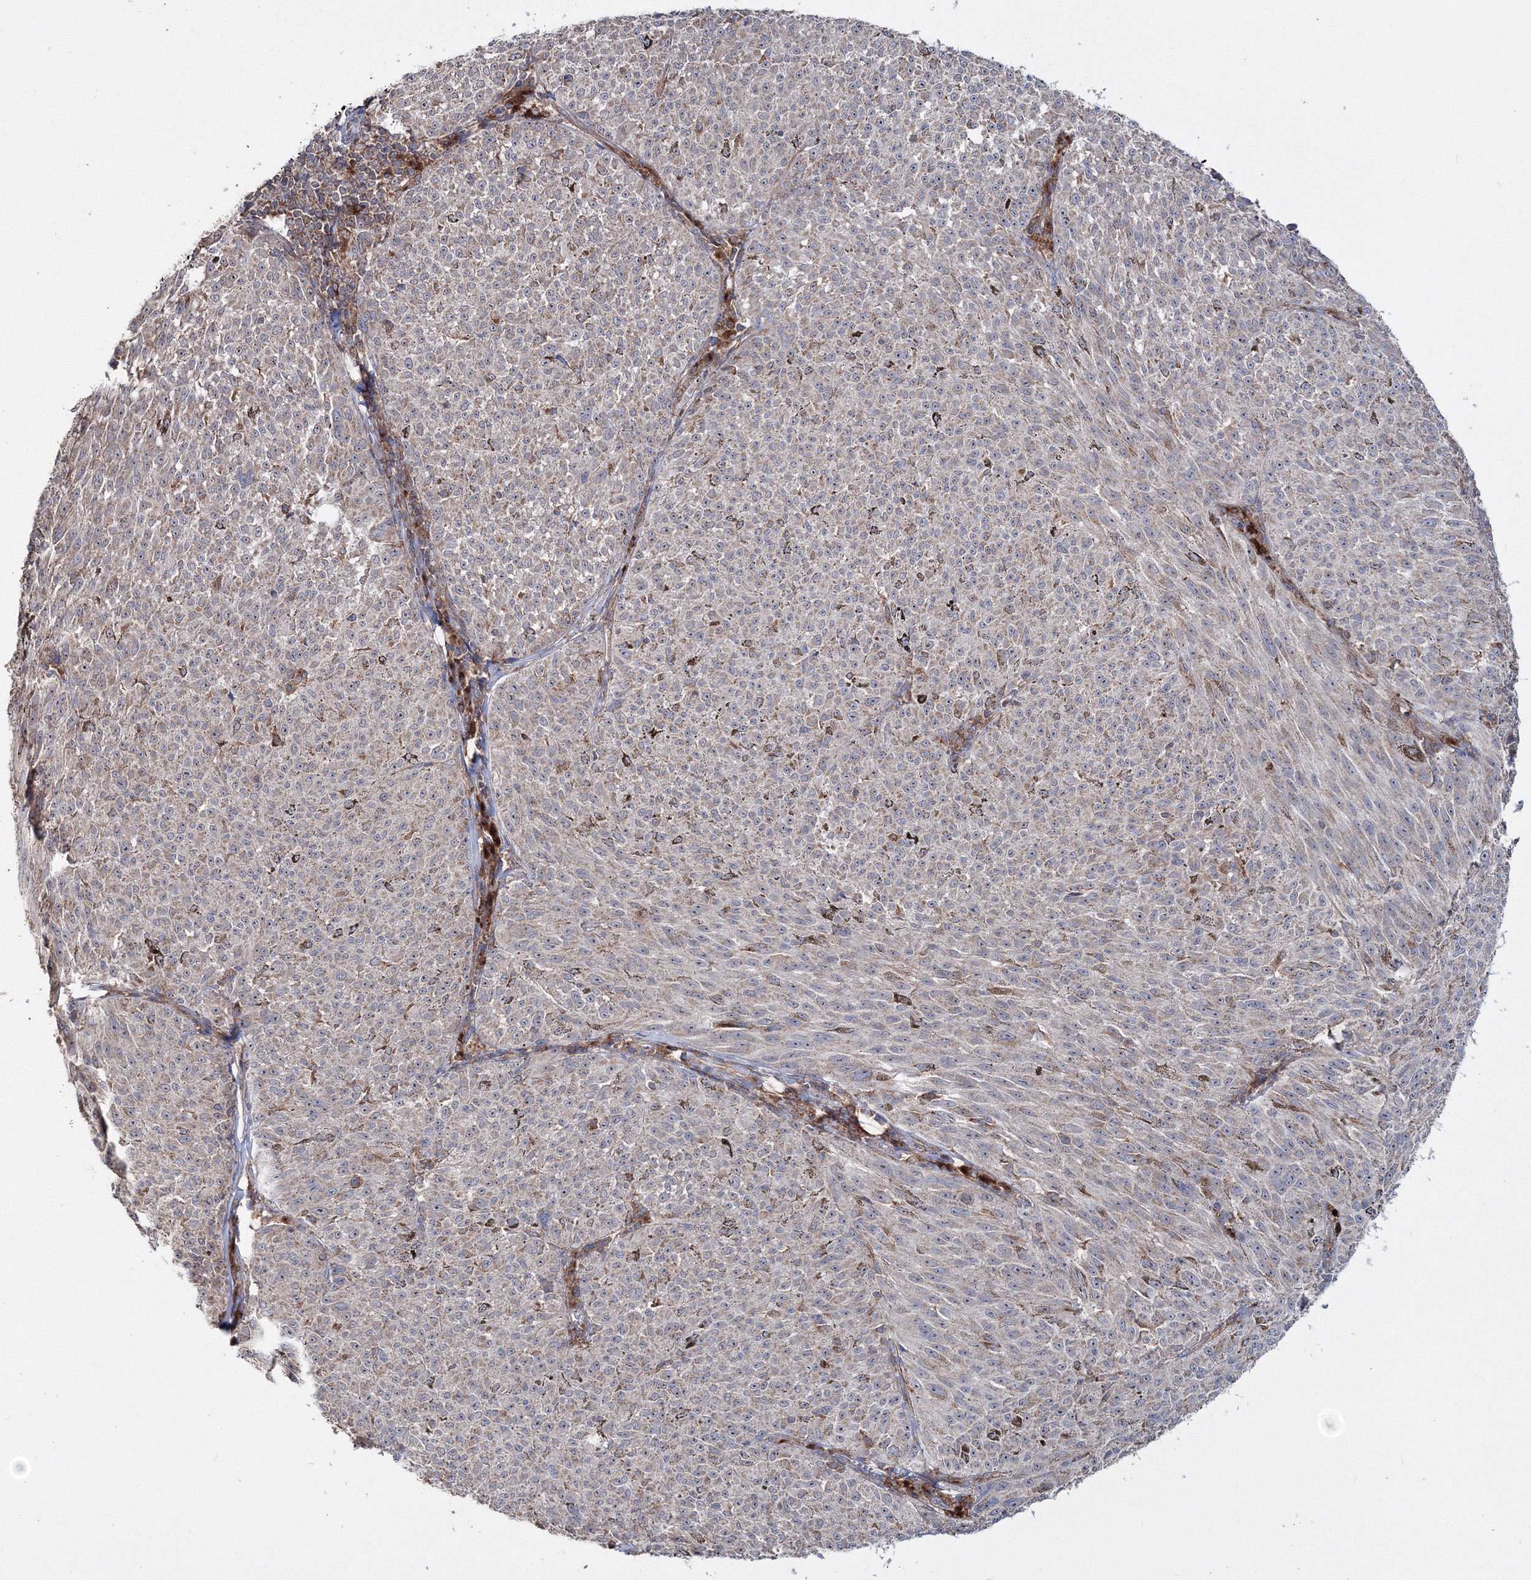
{"staining": {"intensity": "weak", "quantity": "<25%", "location": "cytoplasmic/membranous"}, "tissue": "melanoma", "cell_type": "Tumor cells", "image_type": "cancer", "snomed": [{"axis": "morphology", "description": "Malignant melanoma, NOS"}, {"axis": "topography", "description": "Skin"}], "caption": "High magnification brightfield microscopy of melanoma stained with DAB (3,3'-diaminobenzidine) (brown) and counterstained with hematoxylin (blue): tumor cells show no significant staining. (DAB immunohistochemistry (IHC) visualized using brightfield microscopy, high magnification).", "gene": "PEX13", "patient": {"sex": "female", "age": 72}}